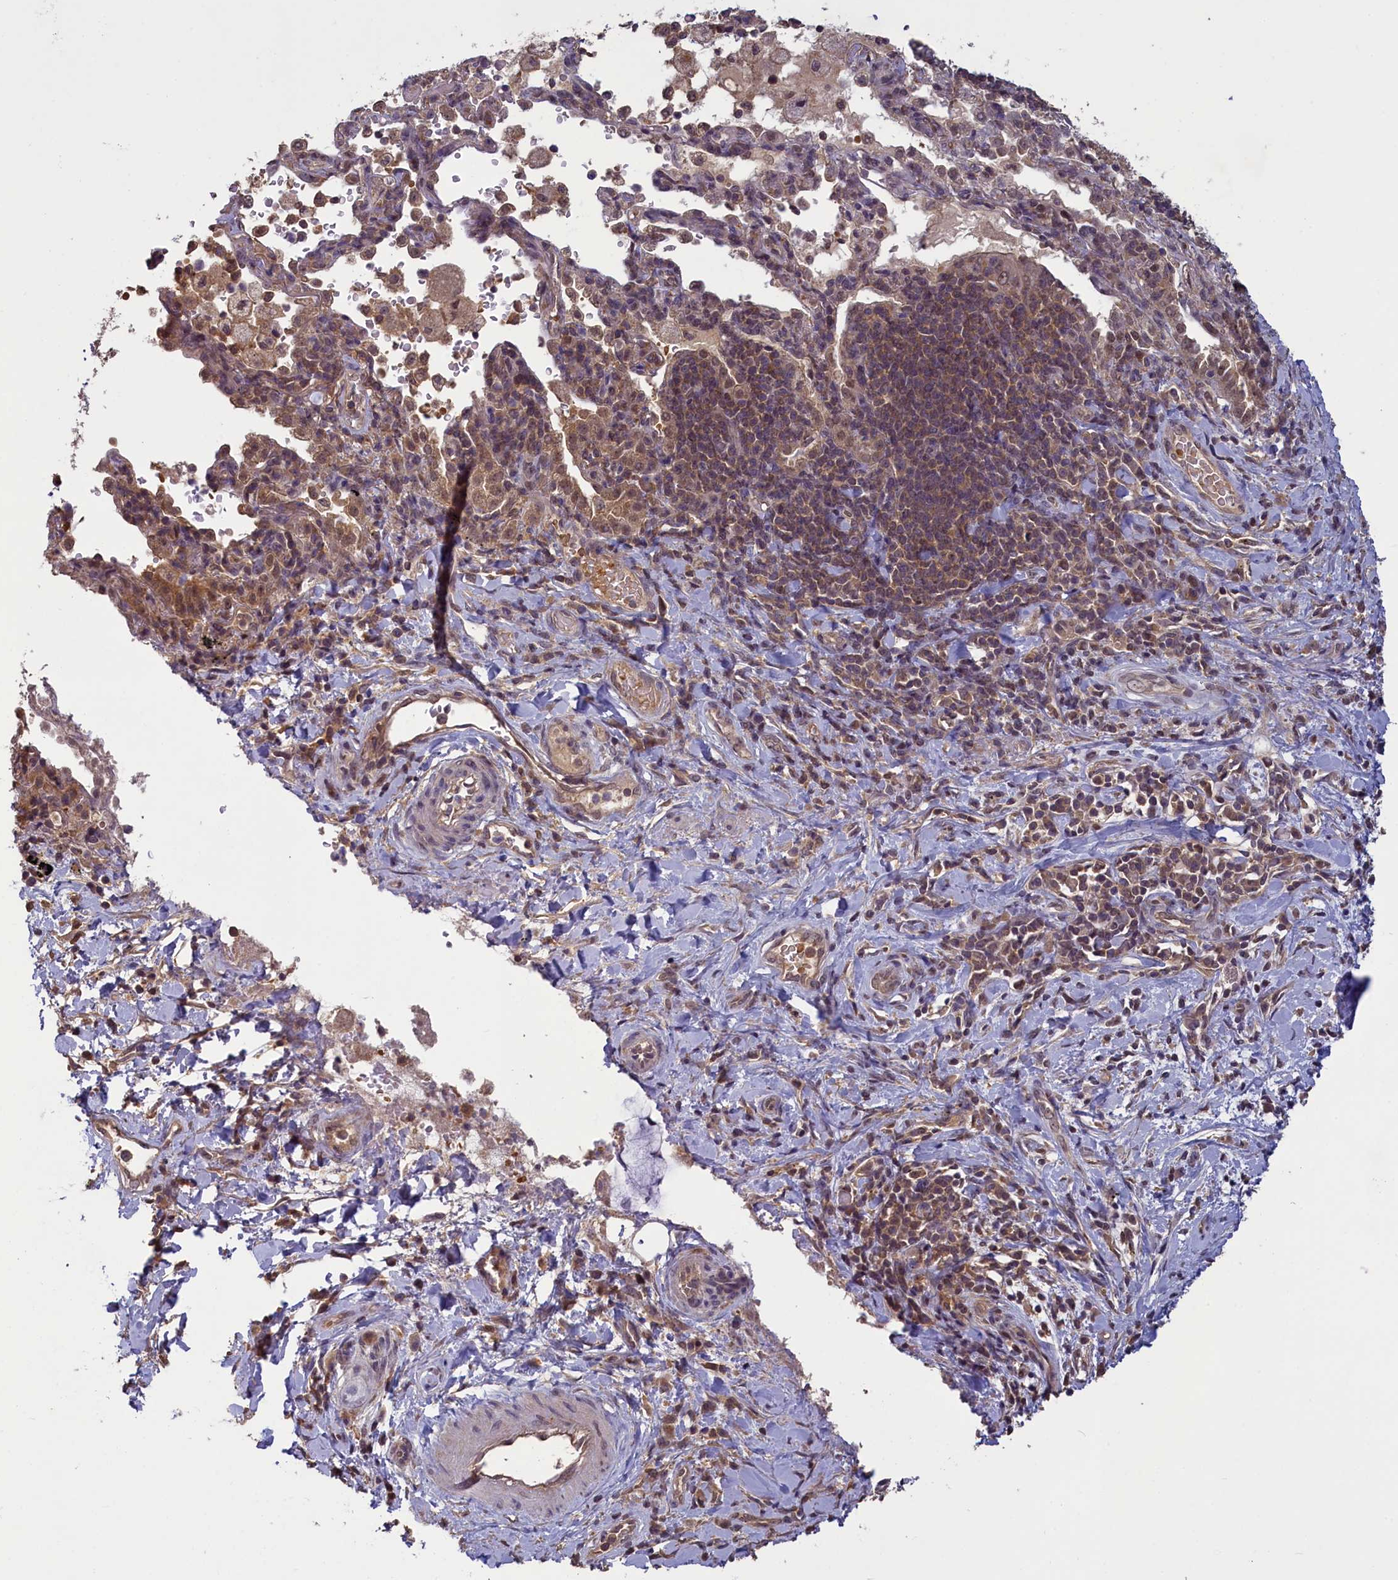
{"staining": {"intensity": "negative", "quantity": "none", "location": "none"}, "tissue": "adipose tissue", "cell_type": "Adipocytes", "image_type": "normal", "snomed": [{"axis": "morphology", "description": "Normal tissue, NOS"}, {"axis": "morphology", "description": "Squamous cell carcinoma, NOS"}, {"axis": "topography", "description": "Bronchus"}, {"axis": "topography", "description": "Lung"}], "caption": "IHC micrograph of normal adipose tissue: human adipose tissue stained with DAB (3,3'-diaminobenzidine) displays no significant protein positivity in adipocytes.", "gene": "NUBP1", "patient": {"sex": "male", "age": 64}}